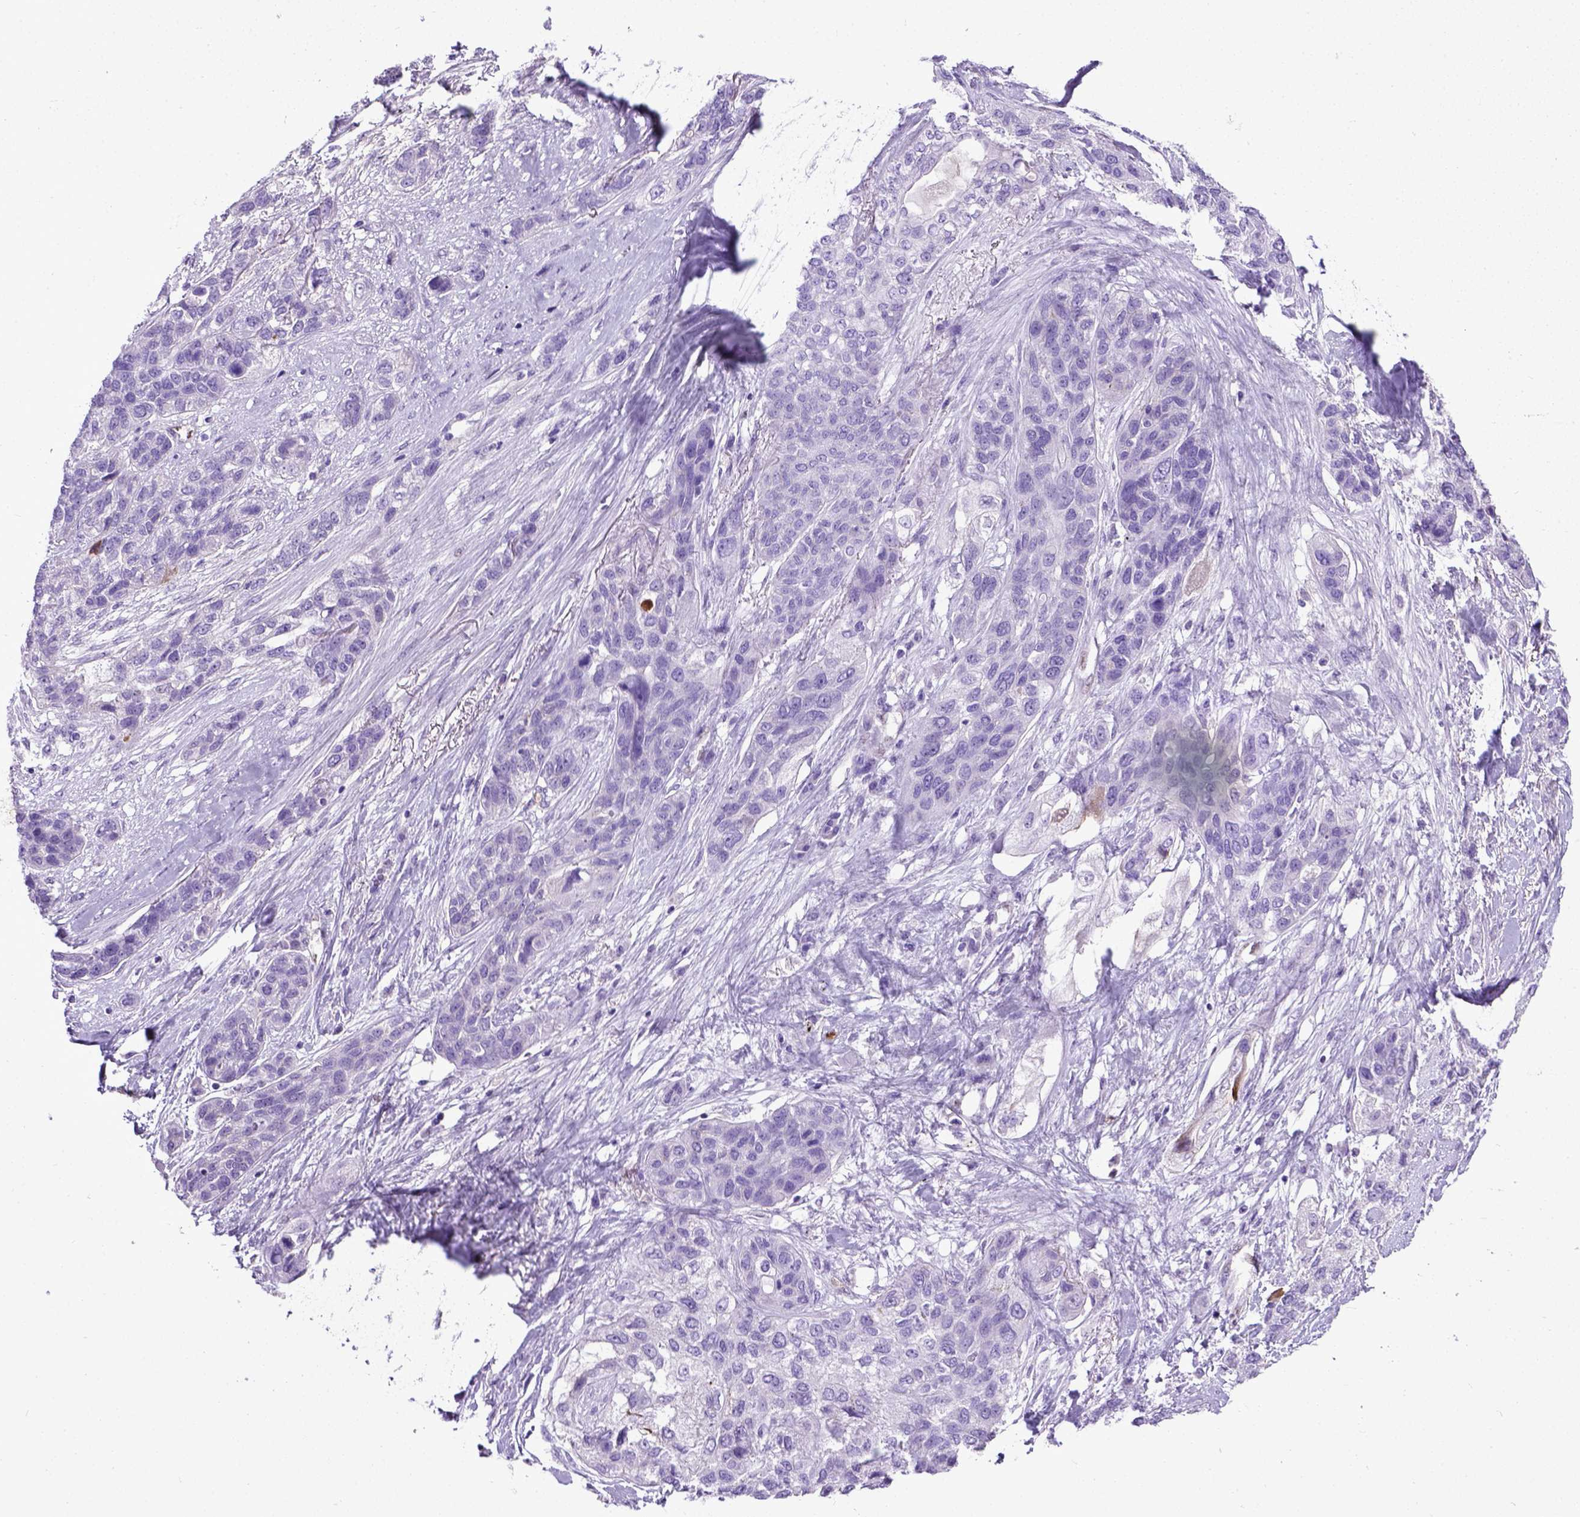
{"staining": {"intensity": "negative", "quantity": "none", "location": "none"}, "tissue": "lung cancer", "cell_type": "Tumor cells", "image_type": "cancer", "snomed": [{"axis": "morphology", "description": "Squamous cell carcinoma, NOS"}, {"axis": "topography", "description": "Lung"}], "caption": "A high-resolution micrograph shows immunohistochemistry (IHC) staining of squamous cell carcinoma (lung), which shows no significant positivity in tumor cells. Brightfield microscopy of immunohistochemistry stained with DAB (3,3'-diaminobenzidine) (brown) and hematoxylin (blue), captured at high magnification.", "gene": "ADAMTS8", "patient": {"sex": "female", "age": 70}}